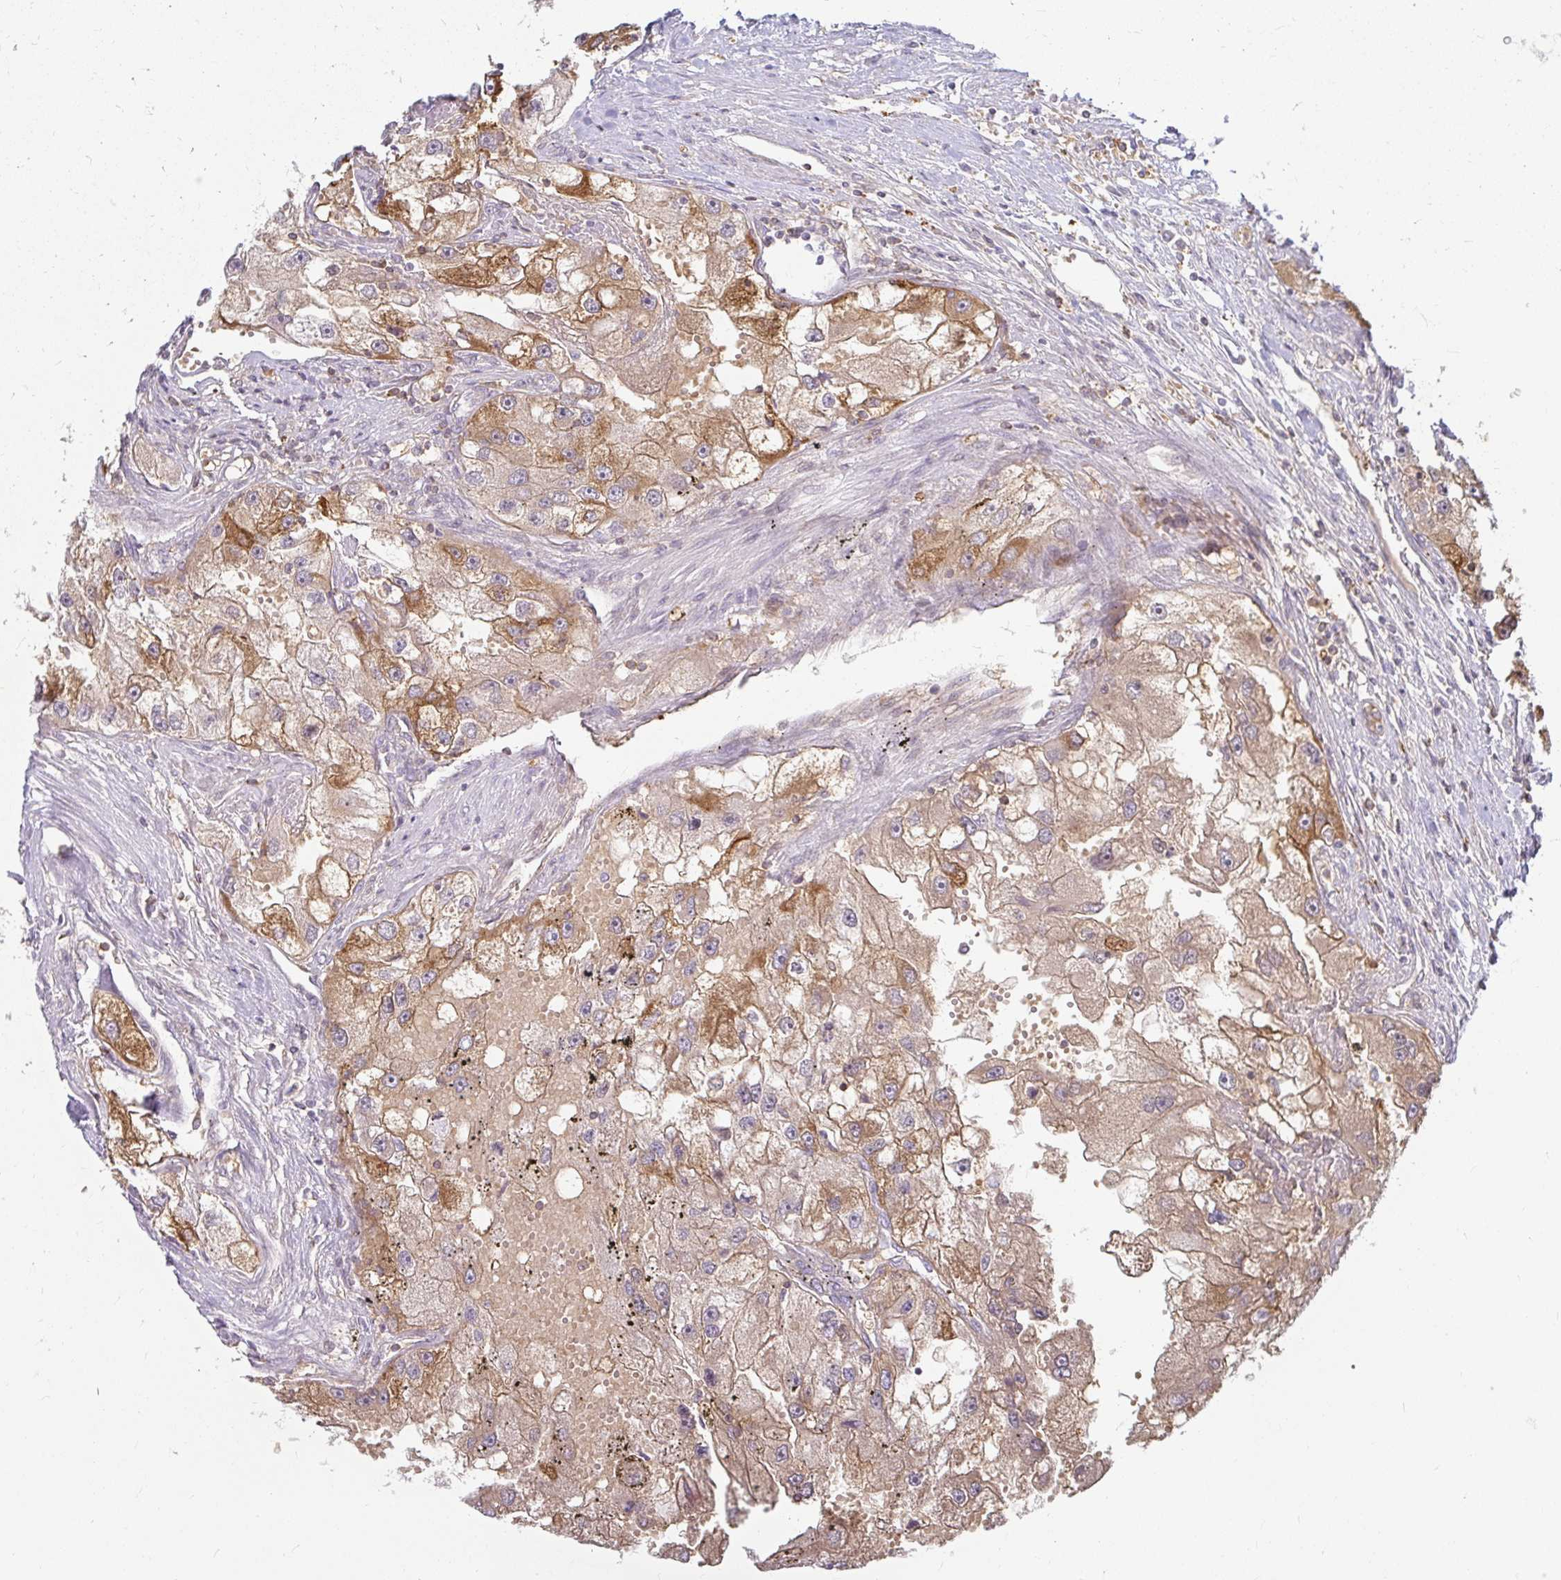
{"staining": {"intensity": "moderate", "quantity": ">75%", "location": "cytoplasmic/membranous"}, "tissue": "renal cancer", "cell_type": "Tumor cells", "image_type": "cancer", "snomed": [{"axis": "morphology", "description": "Adenocarcinoma, NOS"}, {"axis": "topography", "description": "Kidney"}], "caption": "A histopathology image showing moderate cytoplasmic/membranous staining in approximately >75% of tumor cells in renal cancer, as visualized by brown immunohistochemical staining.", "gene": "CAST", "patient": {"sex": "male", "age": 63}}